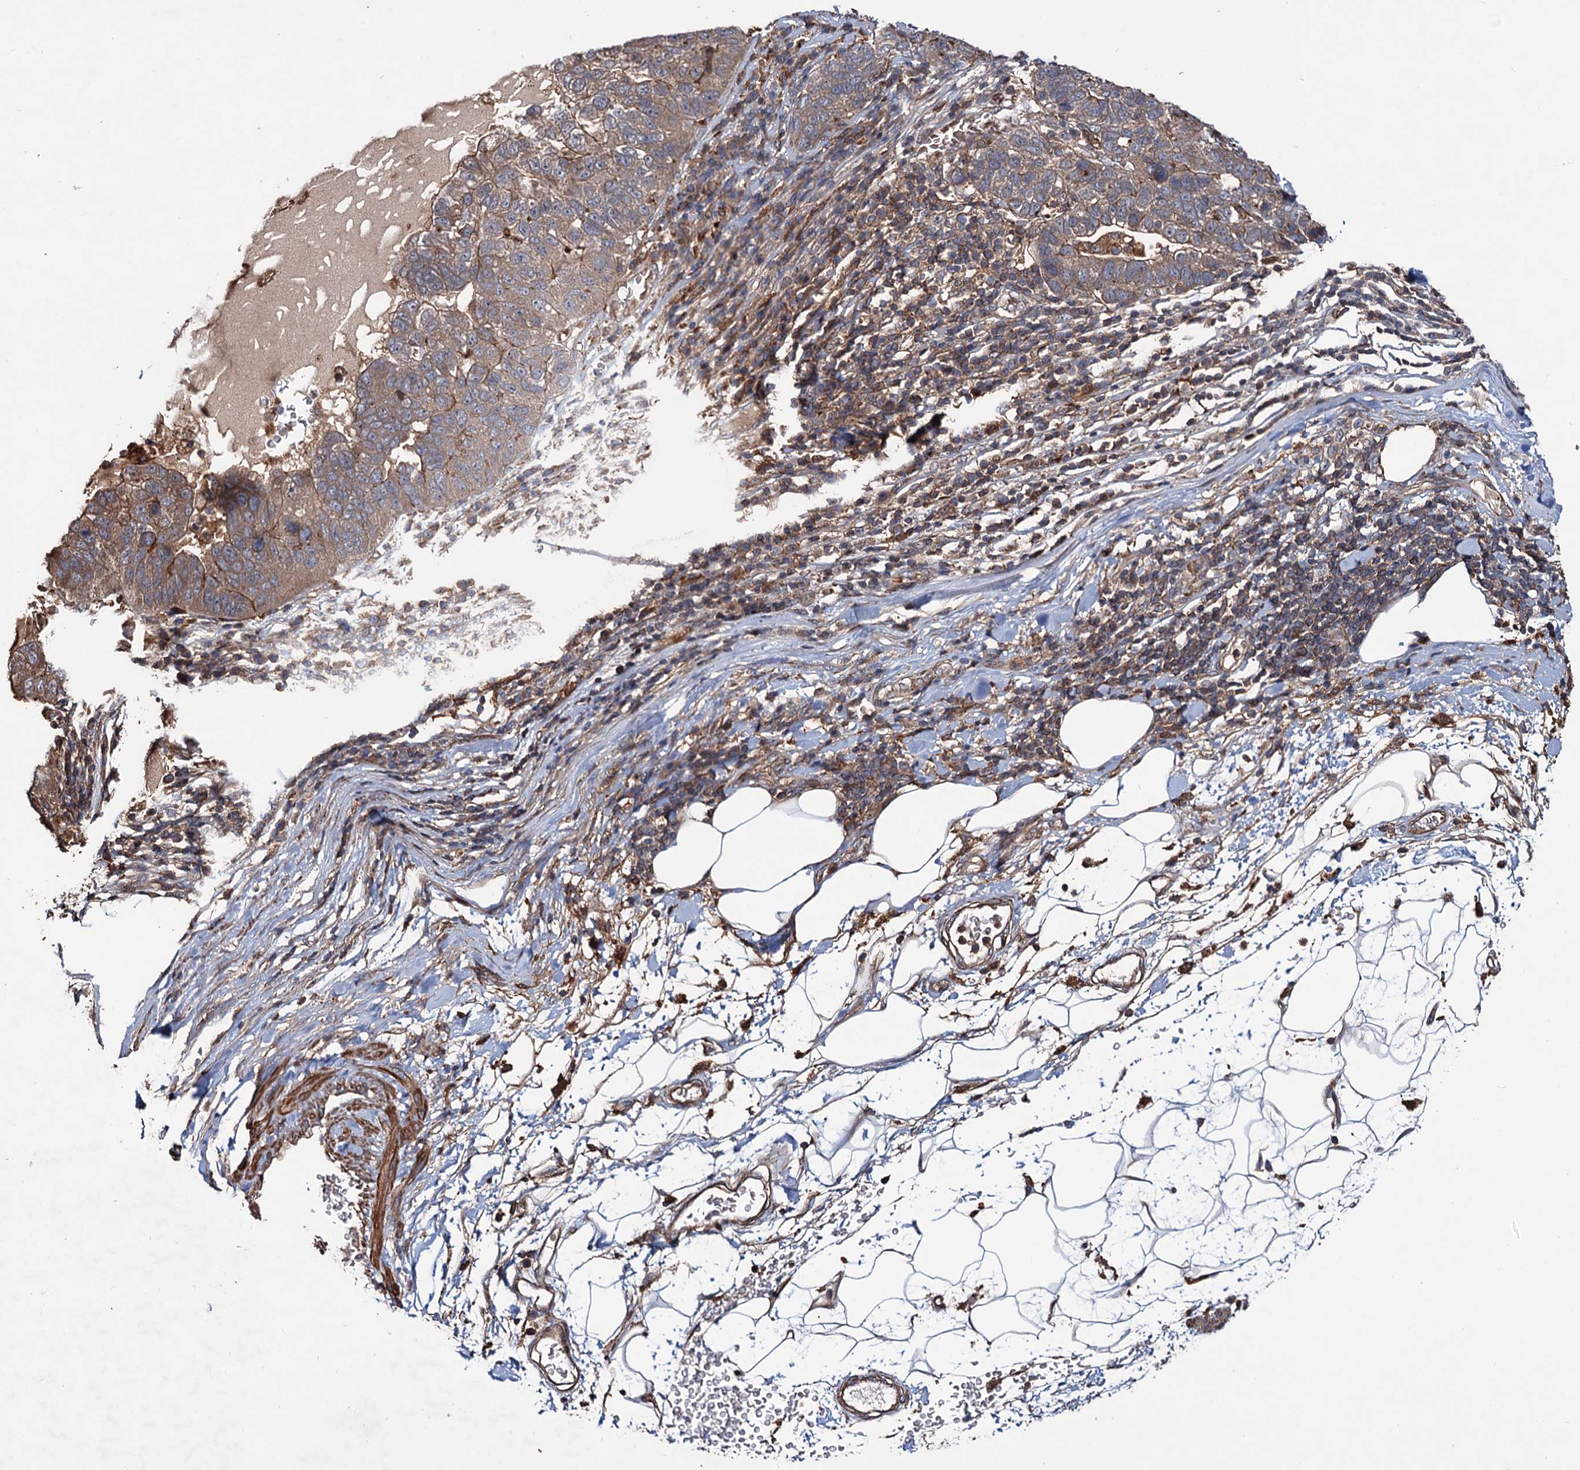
{"staining": {"intensity": "moderate", "quantity": ">75%", "location": "cytoplasmic/membranous"}, "tissue": "pancreatic cancer", "cell_type": "Tumor cells", "image_type": "cancer", "snomed": [{"axis": "morphology", "description": "Adenocarcinoma, NOS"}, {"axis": "topography", "description": "Pancreas"}], "caption": "About >75% of tumor cells in human pancreatic cancer display moderate cytoplasmic/membranous protein expression as visualized by brown immunohistochemical staining.", "gene": "GRIP1", "patient": {"sex": "female", "age": 61}}